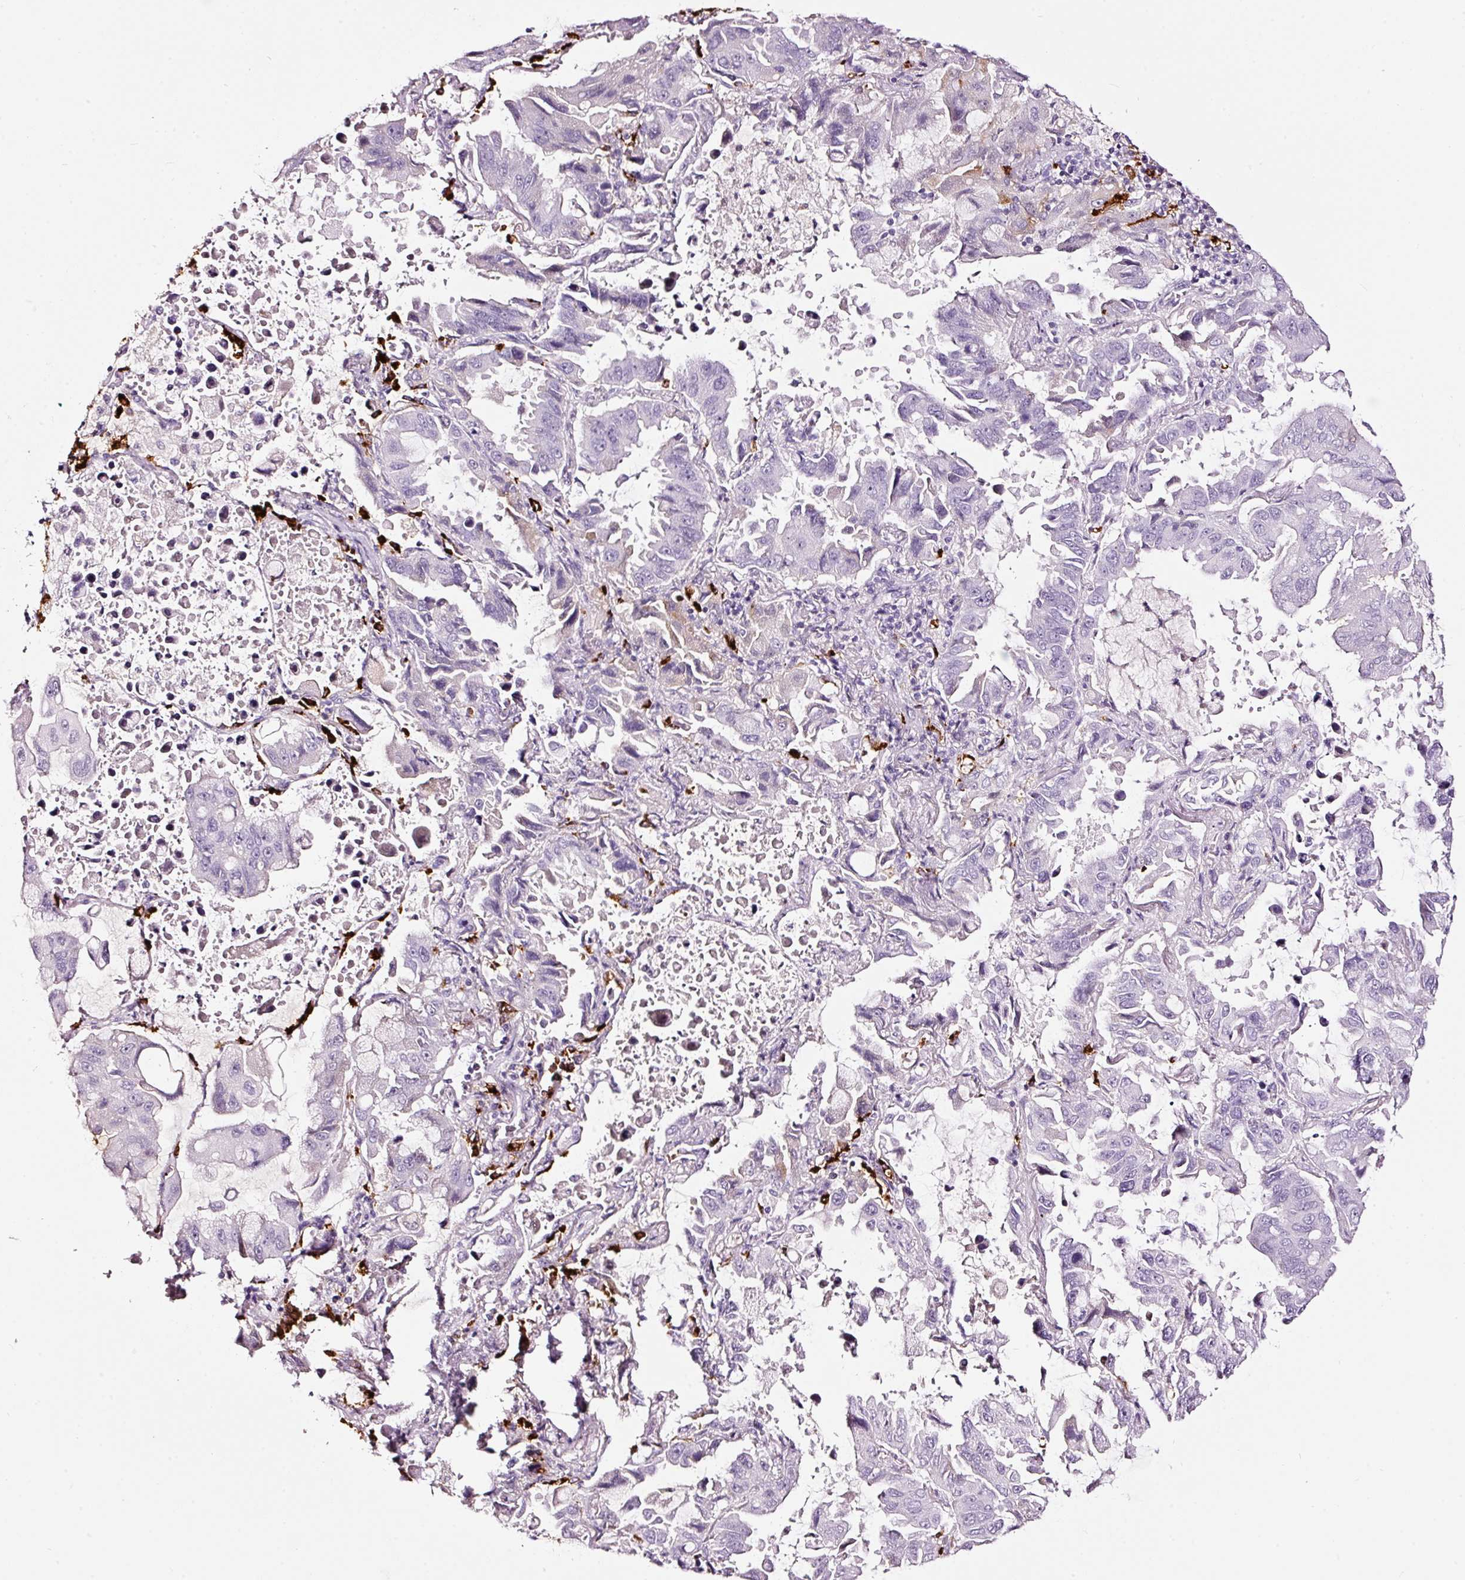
{"staining": {"intensity": "negative", "quantity": "none", "location": "none"}, "tissue": "lung cancer", "cell_type": "Tumor cells", "image_type": "cancer", "snomed": [{"axis": "morphology", "description": "Adenocarcinoma, NOS"}, {"axis": "topography", "description": "Lung"}], "caption": "This is a image of immunohistochemistry staining of lung cancer (adenocarcinoma), which shows no positivity in tumor cells.", "gene": "LAMP3", "patient": {"sex": "male", "age": 64}}